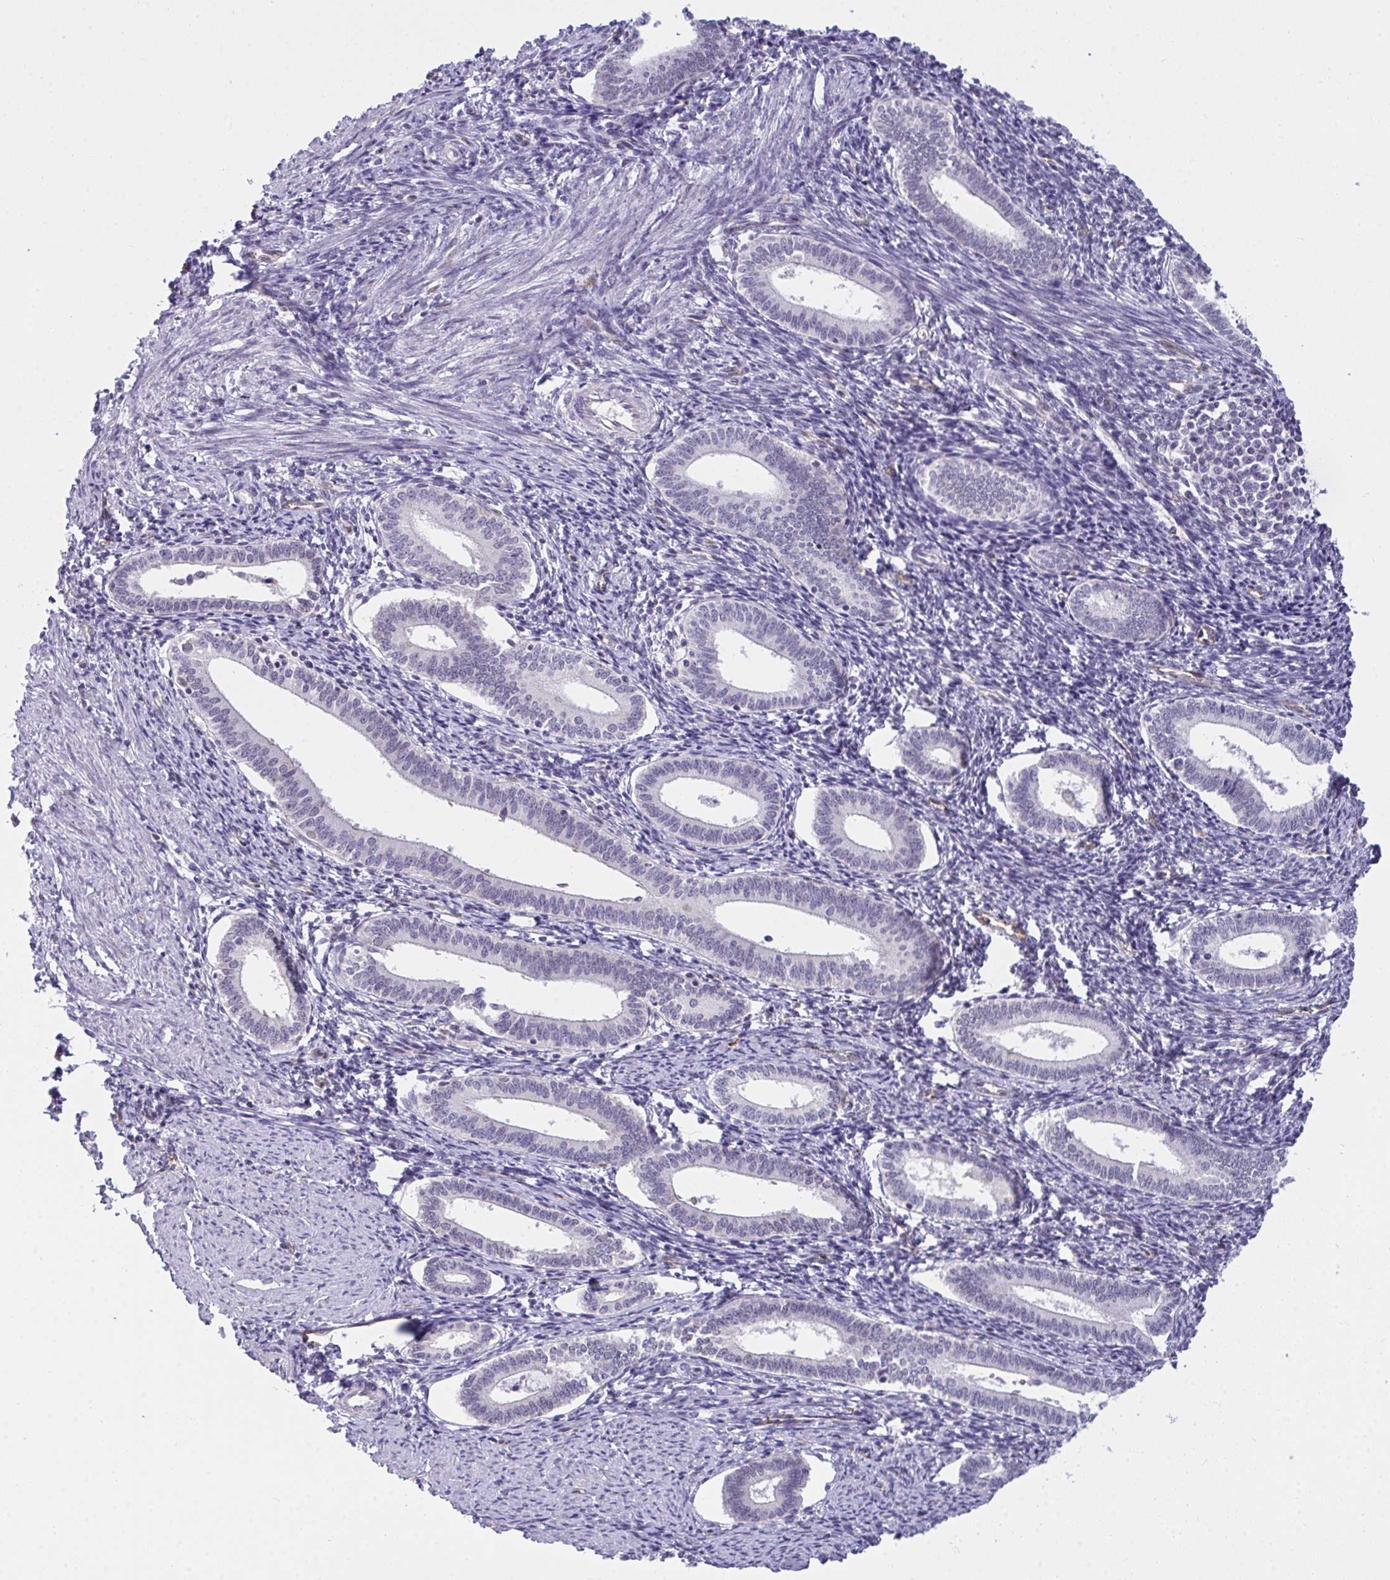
{"staining": {"intensity": "negative", "quantity": "none", "location": "none"}, "tissue": "endometrium", "cell_type": "Cells in endometrial stroma", "image_type": "normal", "snomed": [{"axis": "morphology", "description": "Normal tissue, NOS"}, {"axis": "topography", "description": "Endometrium"}], "caption": "This is an immunohistochemistry histopathology image of normal endometrium. There is no expression in cells in endometrial stroma.", "gene": "SEMA6B", "patient": {"sex": "female", "age": 41}}